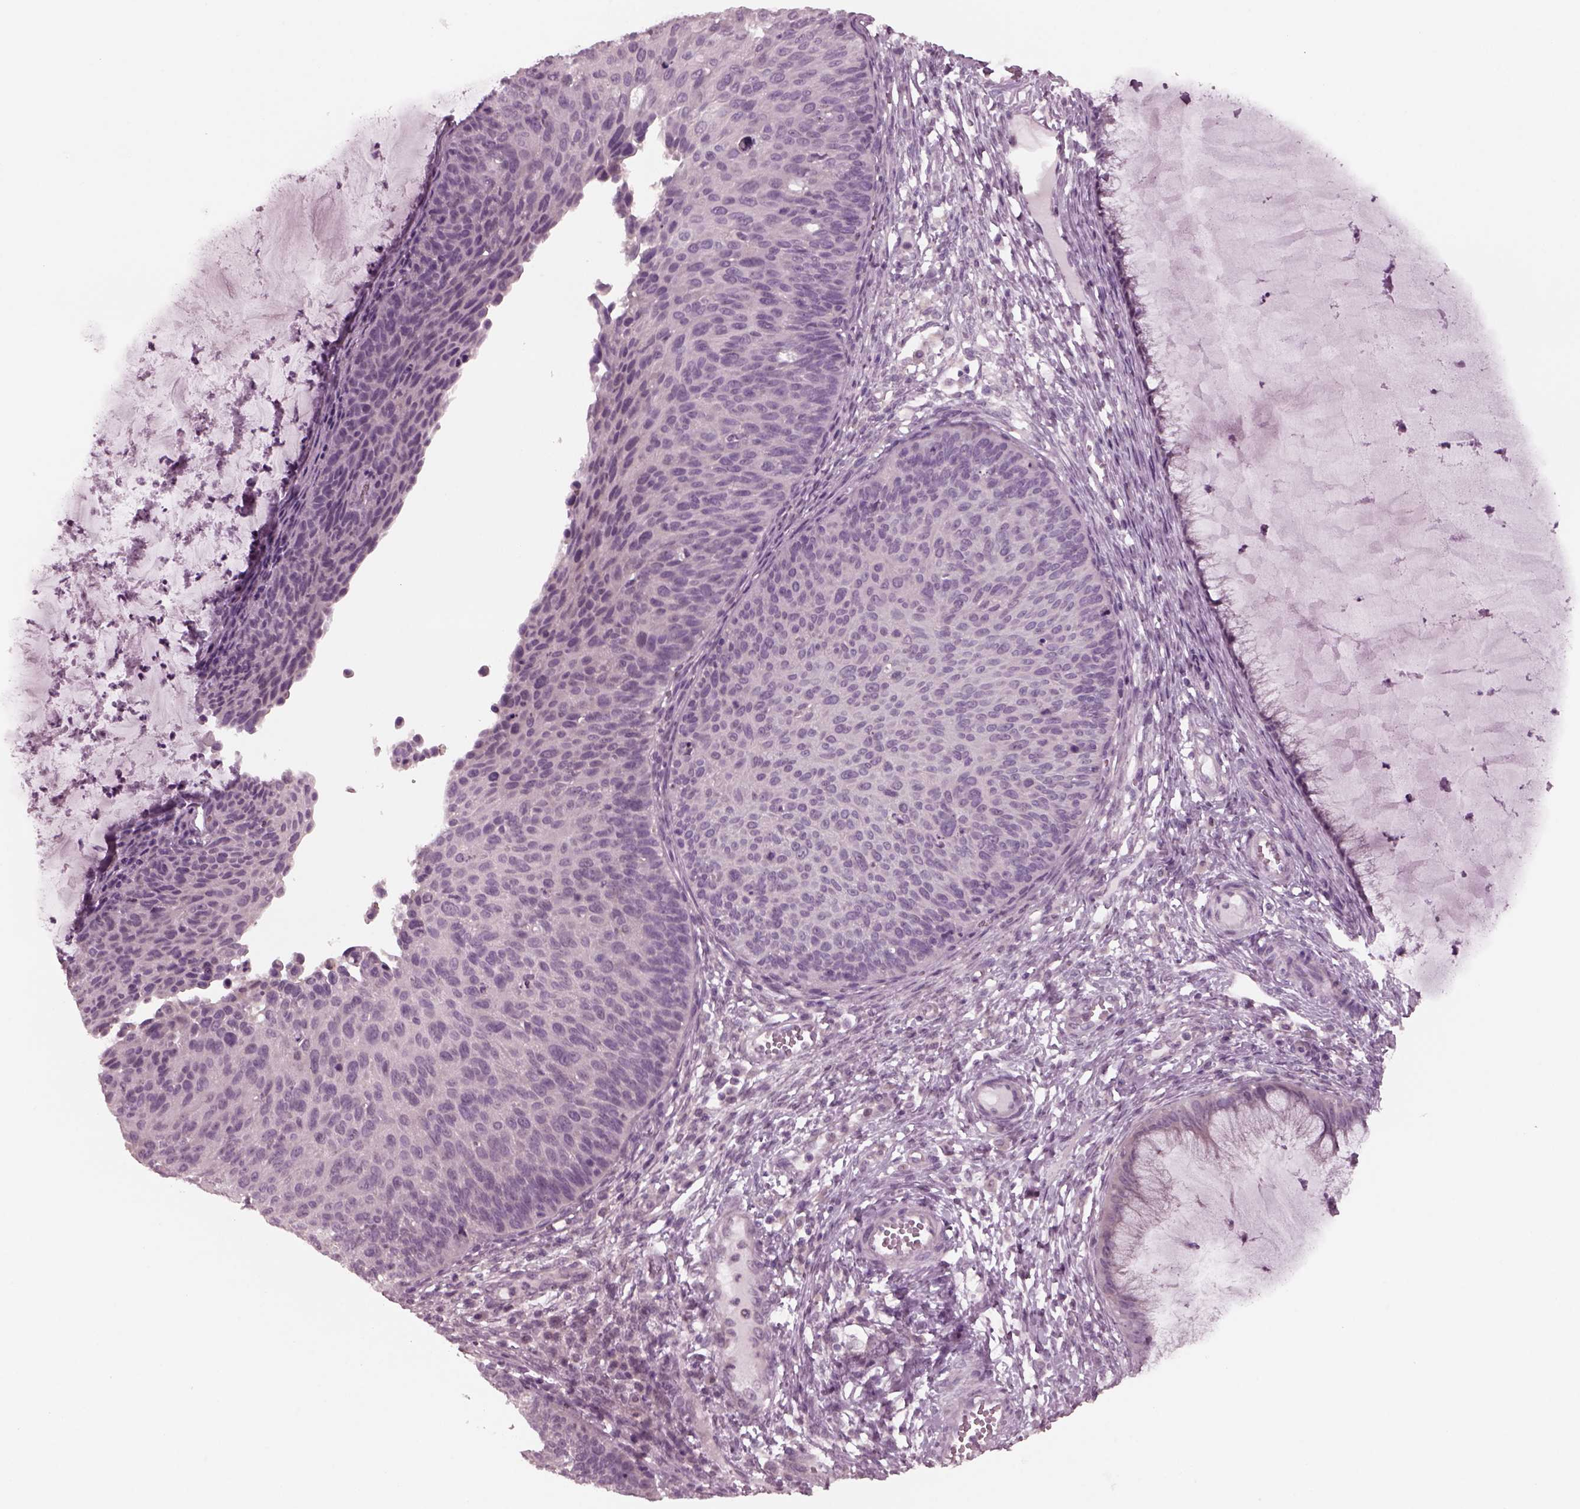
{"staining": {"intensity": "negative", "quantity": "none", "location": "none"}, "tissue": "cervical cancer", "cell_type": "Tumor cells", "image_type": "cancer", "snomed": [{"axis": "morphology", "description": "Squamous cell carcinoma, NOS"}, {"axis": "topography", "description": "Cervix"}], "caption": "Immunohistochemistry micrograph of neoplastic tissue: cervical cancer (squamous cell carcinoma) stained with DAB (3,3'-diaminobenzidine) shows no significant protein expression in tumor cells.", "gene": "YY2", "patient": {"sex": "female", "age": 36}}